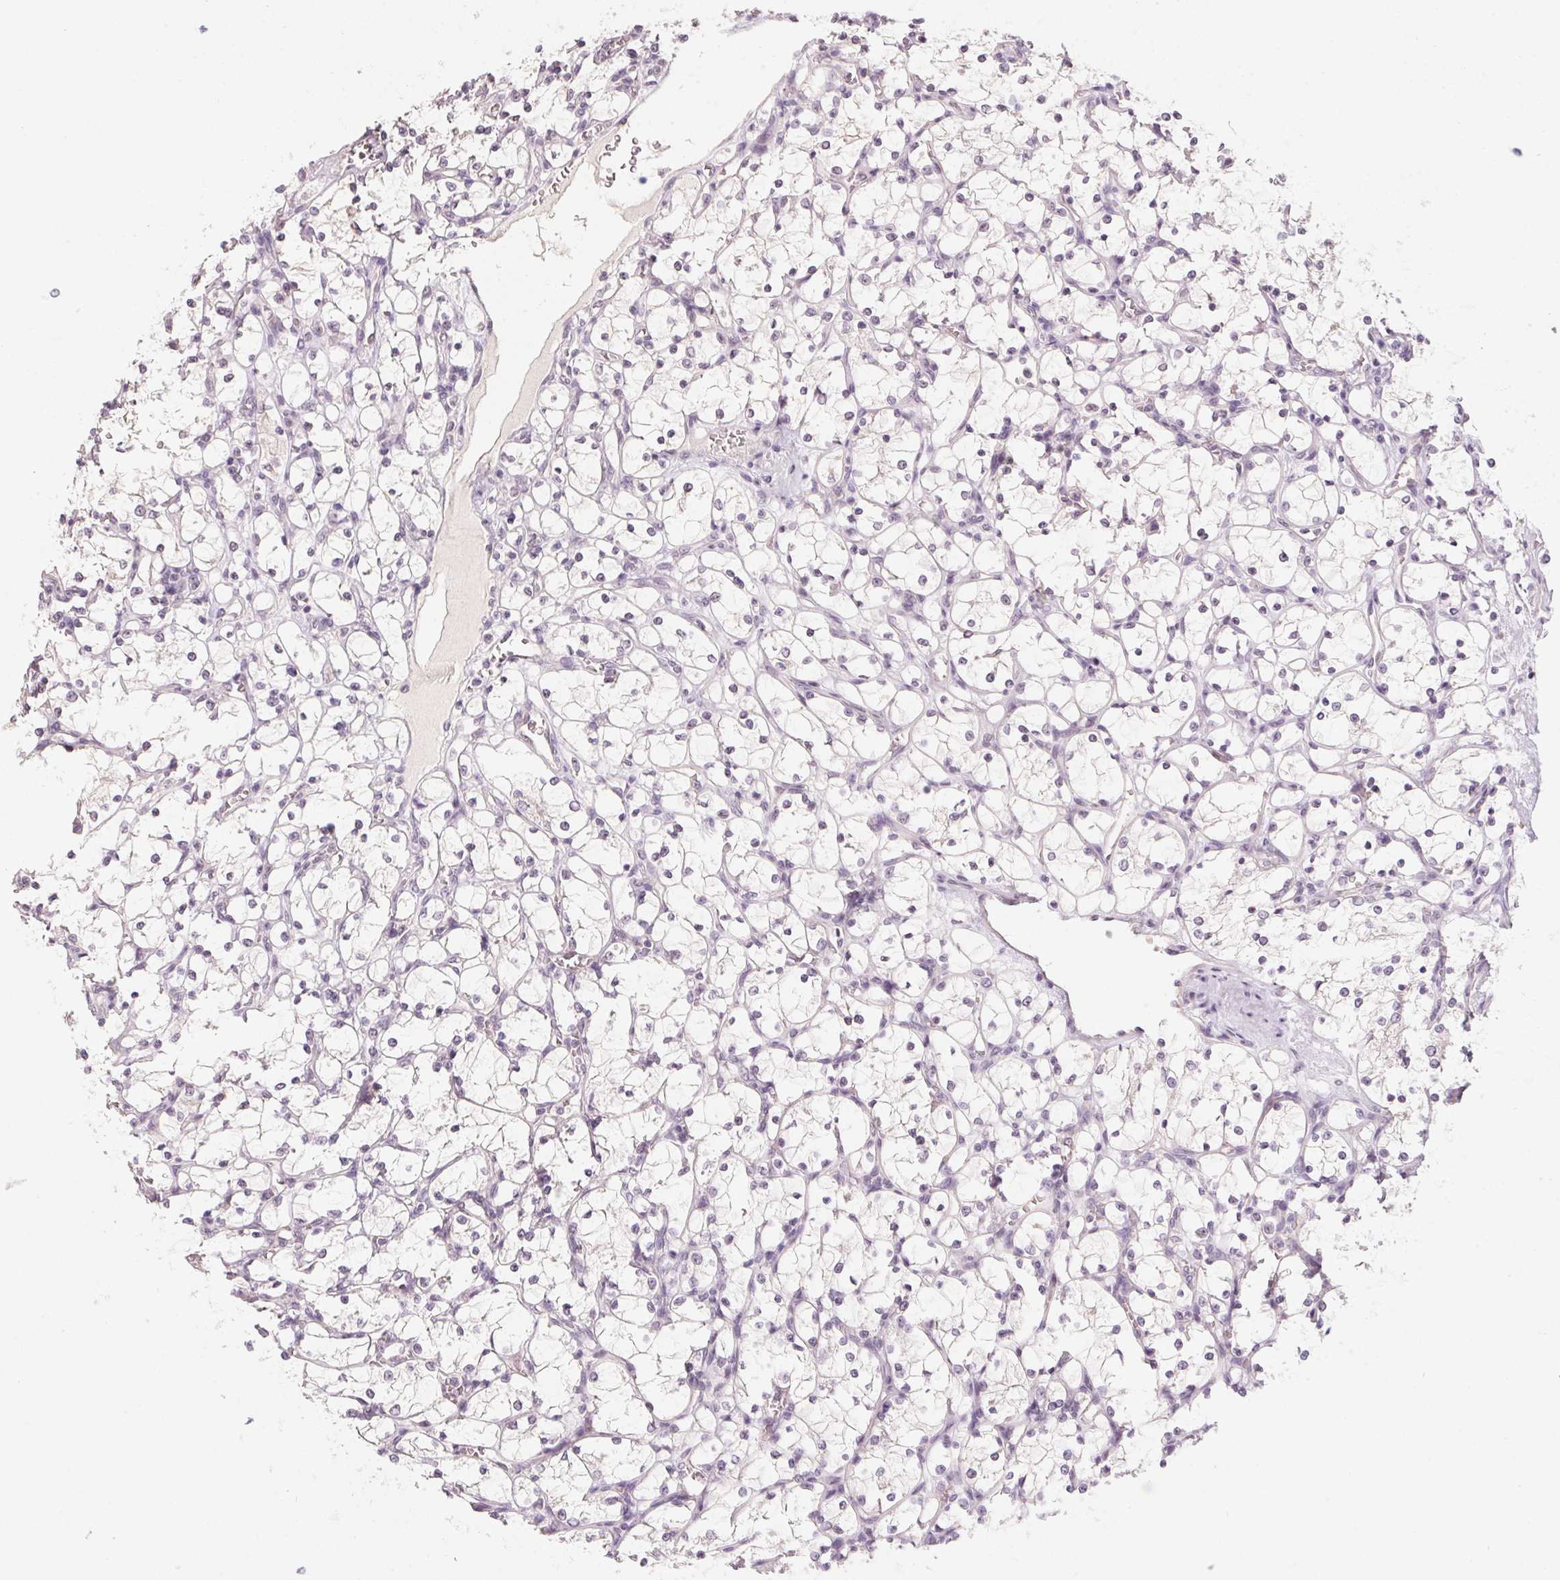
{"staining": {"intensity": "negative", "quantity": "none", "location": "none"}, "tissue": "renal cancer", "cell_type": "Tumor cells", "image_type": "cancer", "snomed": [{"axis": "morphology", "description": "Adenocarcinoma, NOS"}, {"axis": "topography", "description": "Kidney"}], "caption": "High magnification brightfield microscopy of adenocarcinoma (renal) stained with DAB (3,3'-diaminobenzidine) (brown) and counterstained with hematoxylin (blue): tumor cells show no significant expression.", "gene": "CAPZA3", "patient": {"sex": "female", "age": 69}}